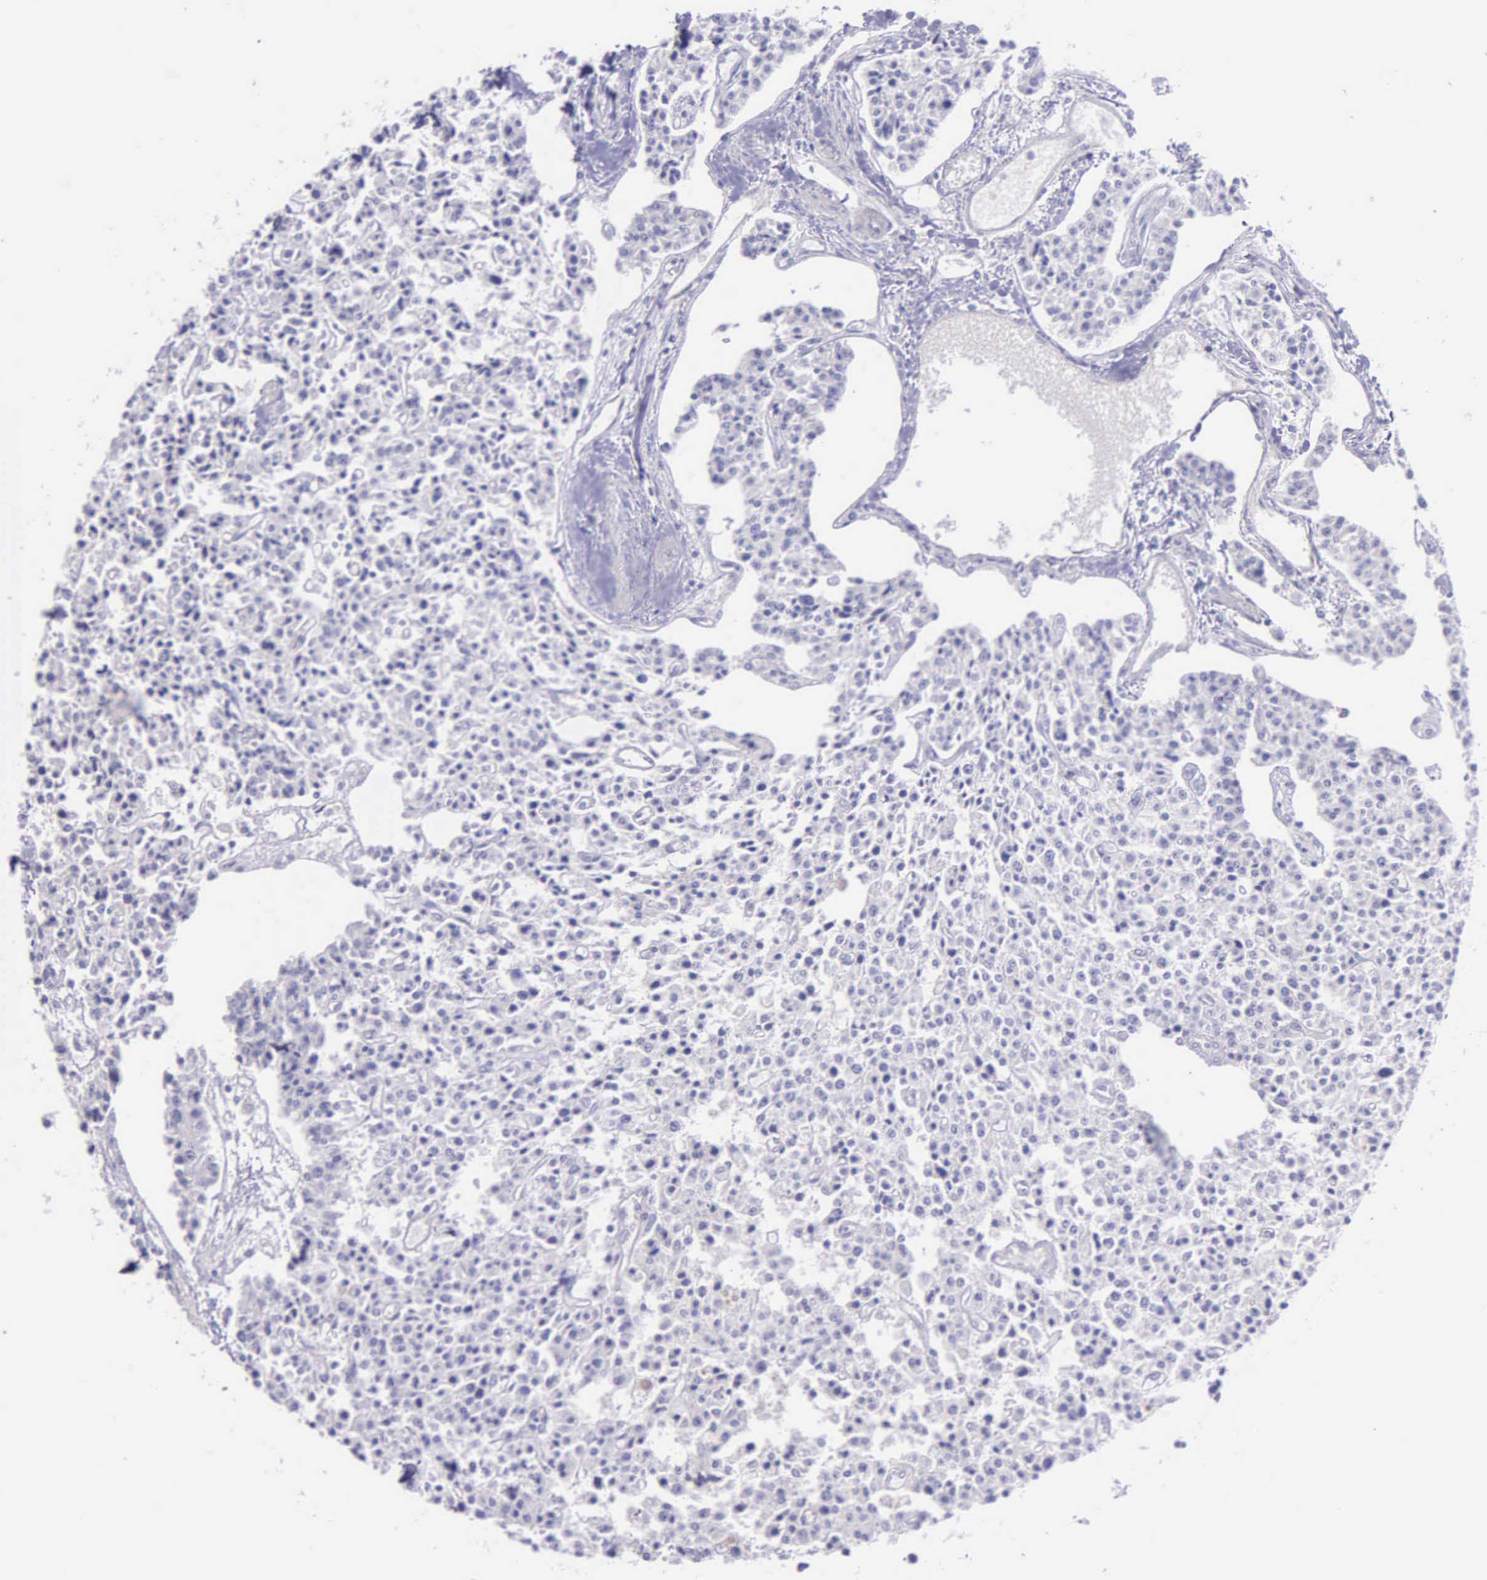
{"staining": {"intensity": "negative", "quantity": "none", "location": "none"}, "tissue": "carcinoid", "cell_type": "Tumor cells", "image_type": "cancer", "snomed": [{"axis": "morphology", "description": "Carcinoid, malignant, NOS"}, {"axis": "topography", "description": "Stomach"}], "caption": "Tumor cells are negative for brown protein staining in carcinoid.", "gene": "THSD7A", "patient": {"sex": "female", "age": 76}}